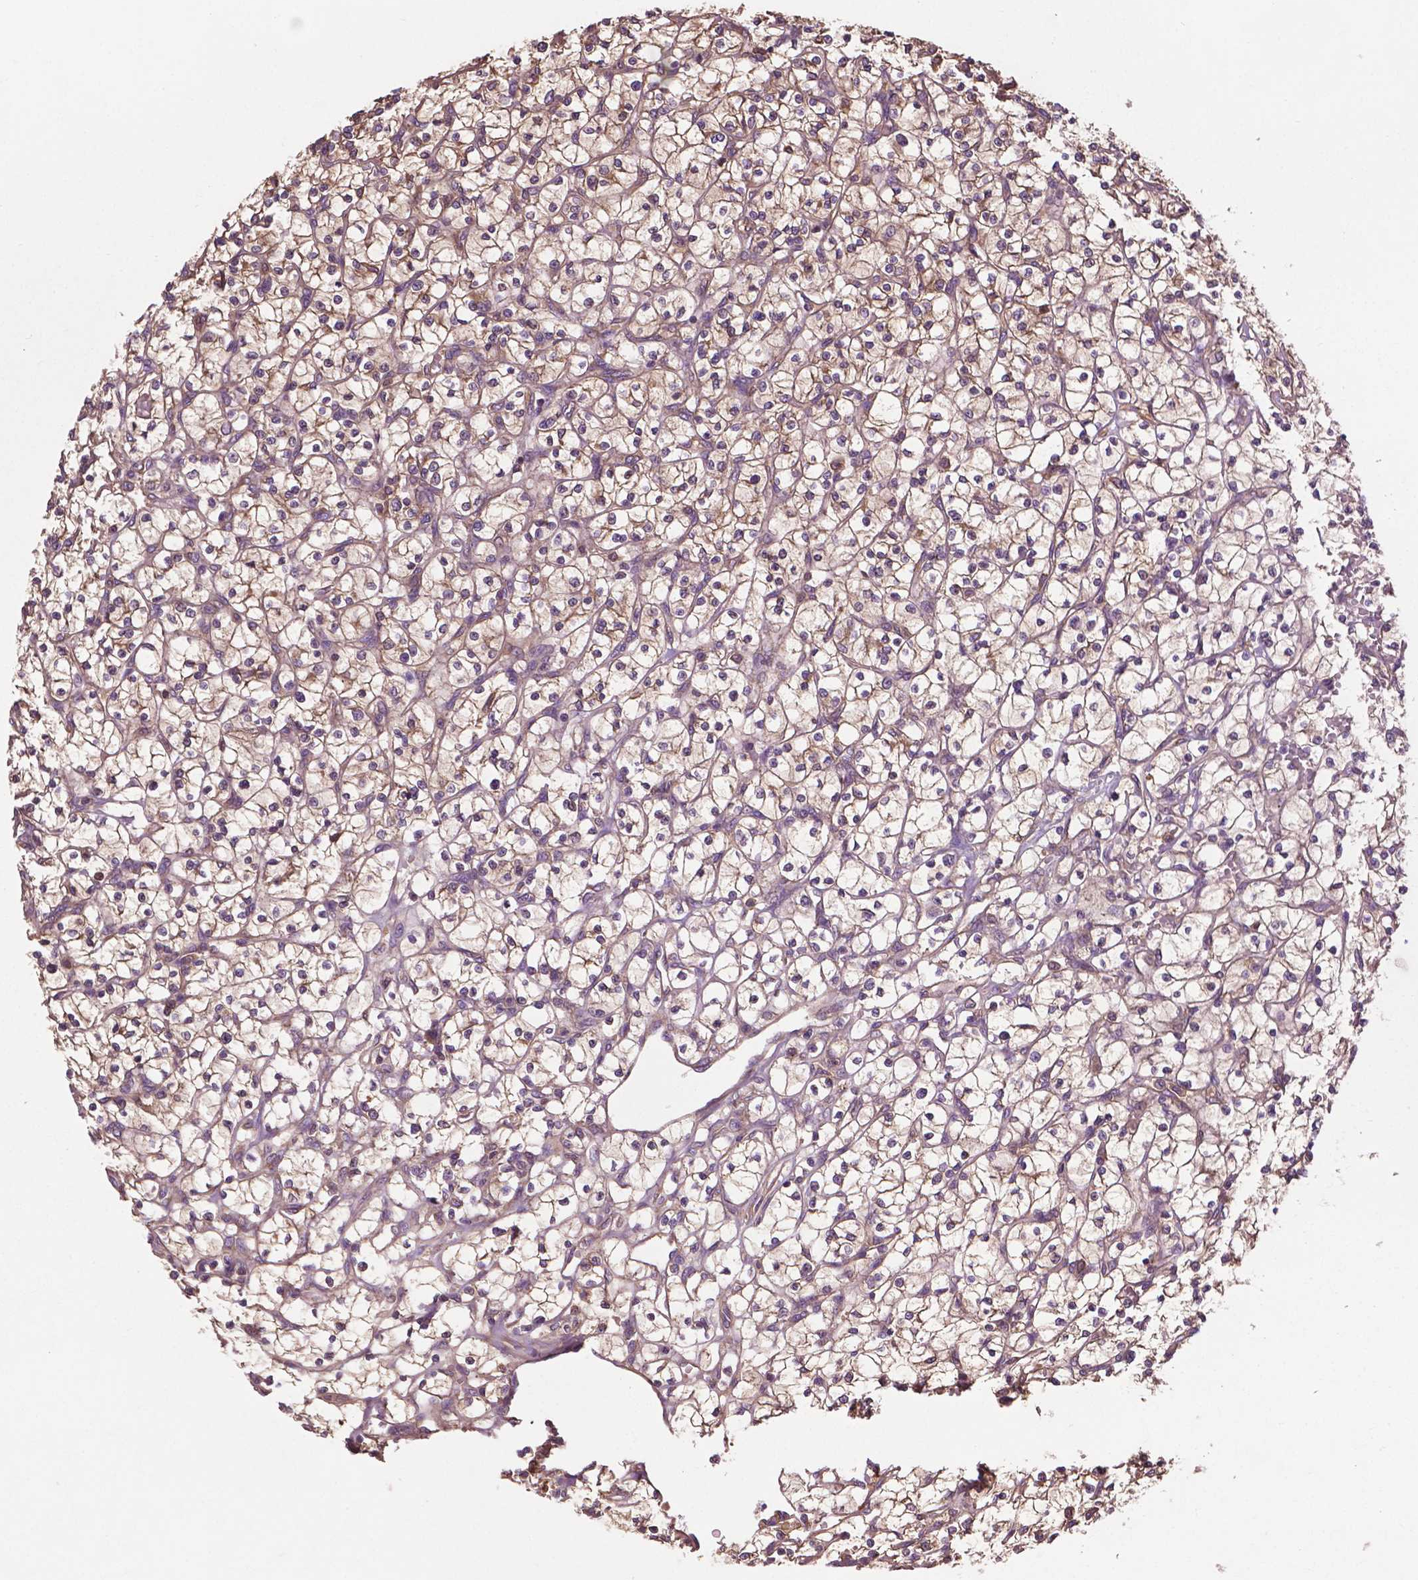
{"staining": {"intensity": "weak", "quantity": ">75%", "location": "cytoplasmic/membranous"}, "tissue": "renal cancer", "cell_type": "Tumor cells", "image_type": "cancer", "snomed": [{"axis": "morphology", "description": "Adenocarcinoma, NOS"}, {"axis": "topography", "description": "Kidney"}], "caption": "Renal adenocarcinoma stained for a protein exhibits weak cytoplasmic/membranous positivity in tumor cells. The staining was performed using DAB (3,3'-diaminobenzidine) to visualize the protein expression in brown, while the nuclei were stained in blue with hematoxylin (Magnification: 20x).", "gene": "GJA9", "patient": {"sex": "female", "age": 64}}